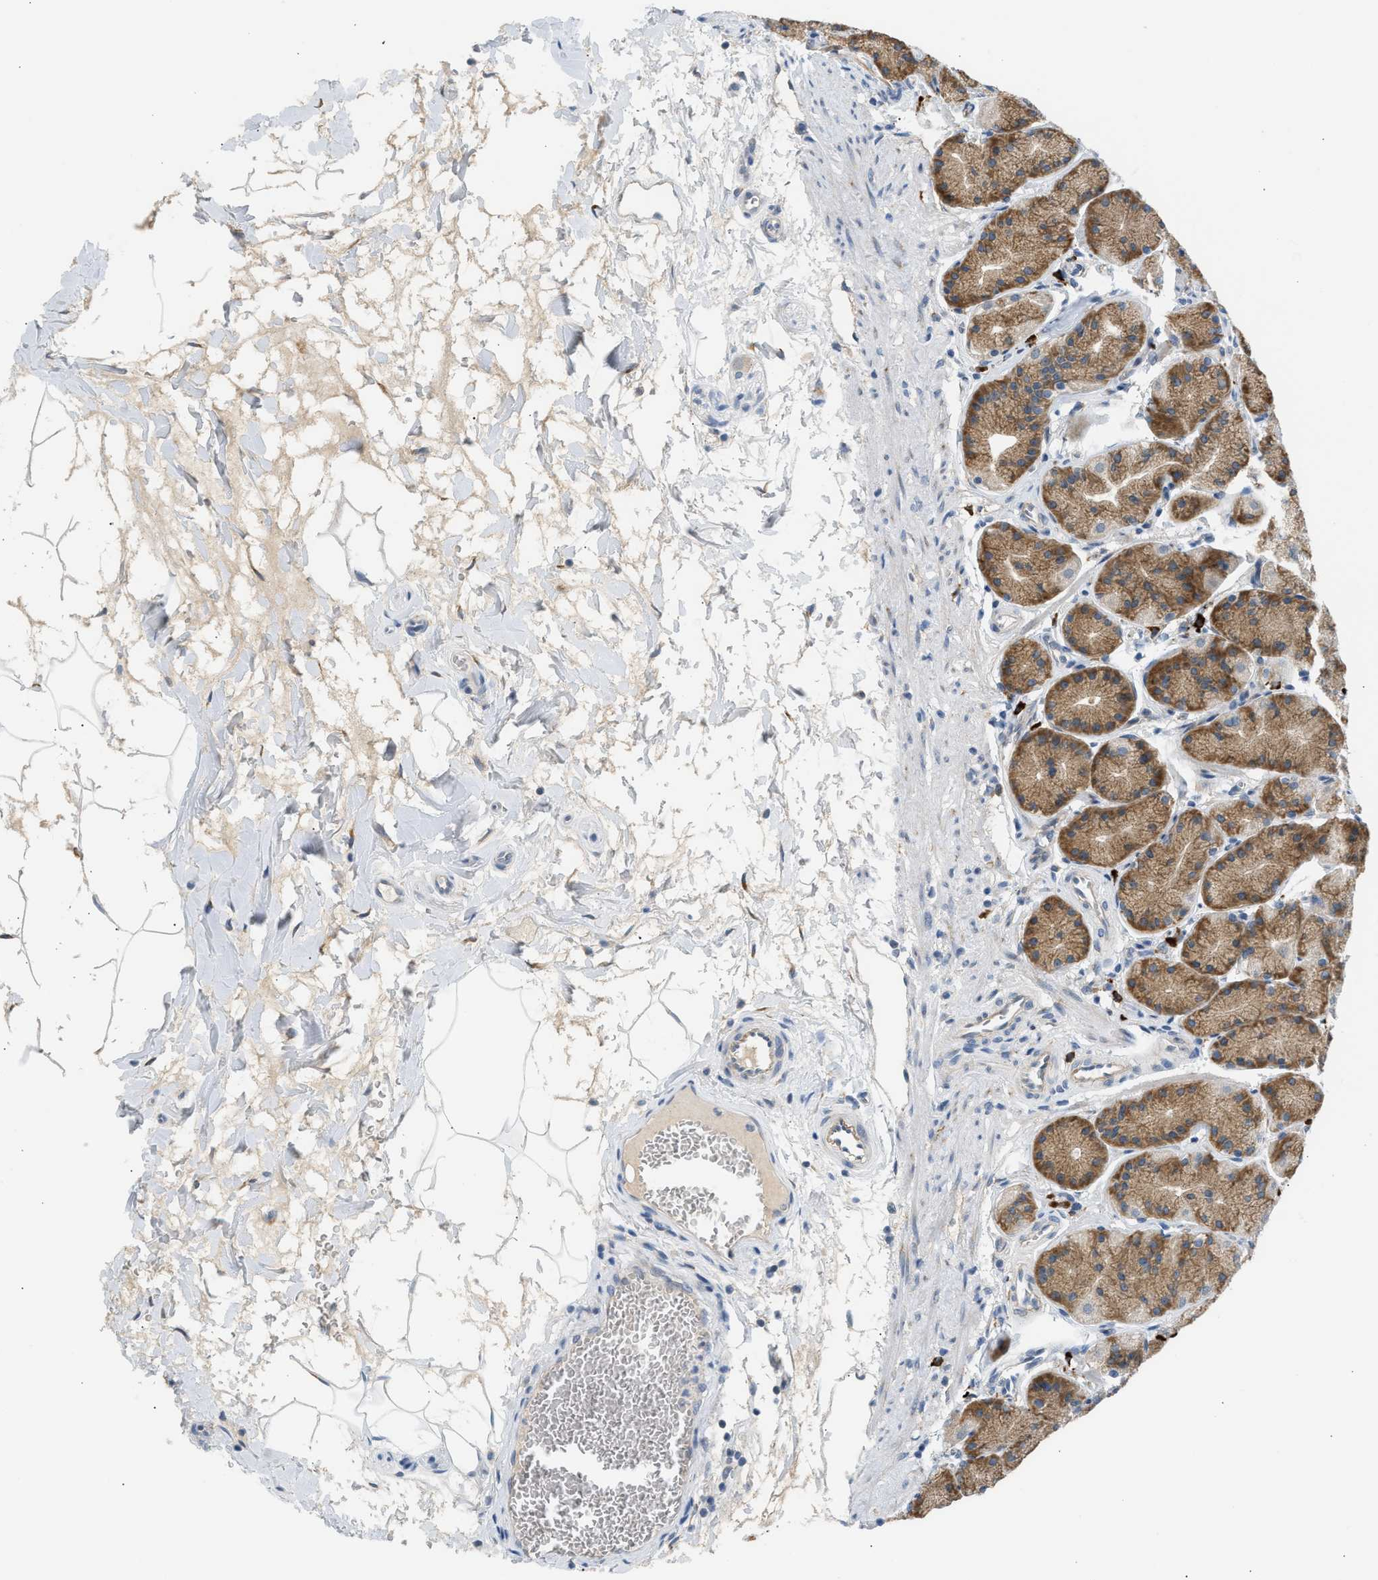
{"staining": {"intensity": "moderate", "quantity": "25%-75%", "location": "cytoplasmic/membranous"}, "tissue": "stomach", "cell_type": "Glandular cells", "image_type": "normal", "snomed": [{"axis": "morphology", "description": "Normal tissue, NOS"}, {"axis": "topography", "description": "Stomach"}], "caption": "Normal stomach reveals moderate cytoplasmic/membranous expression in approximately 25%-75% of glandular cells.", "gene": "KCNC2", "patient": {"sex": "male", "age": 42}}